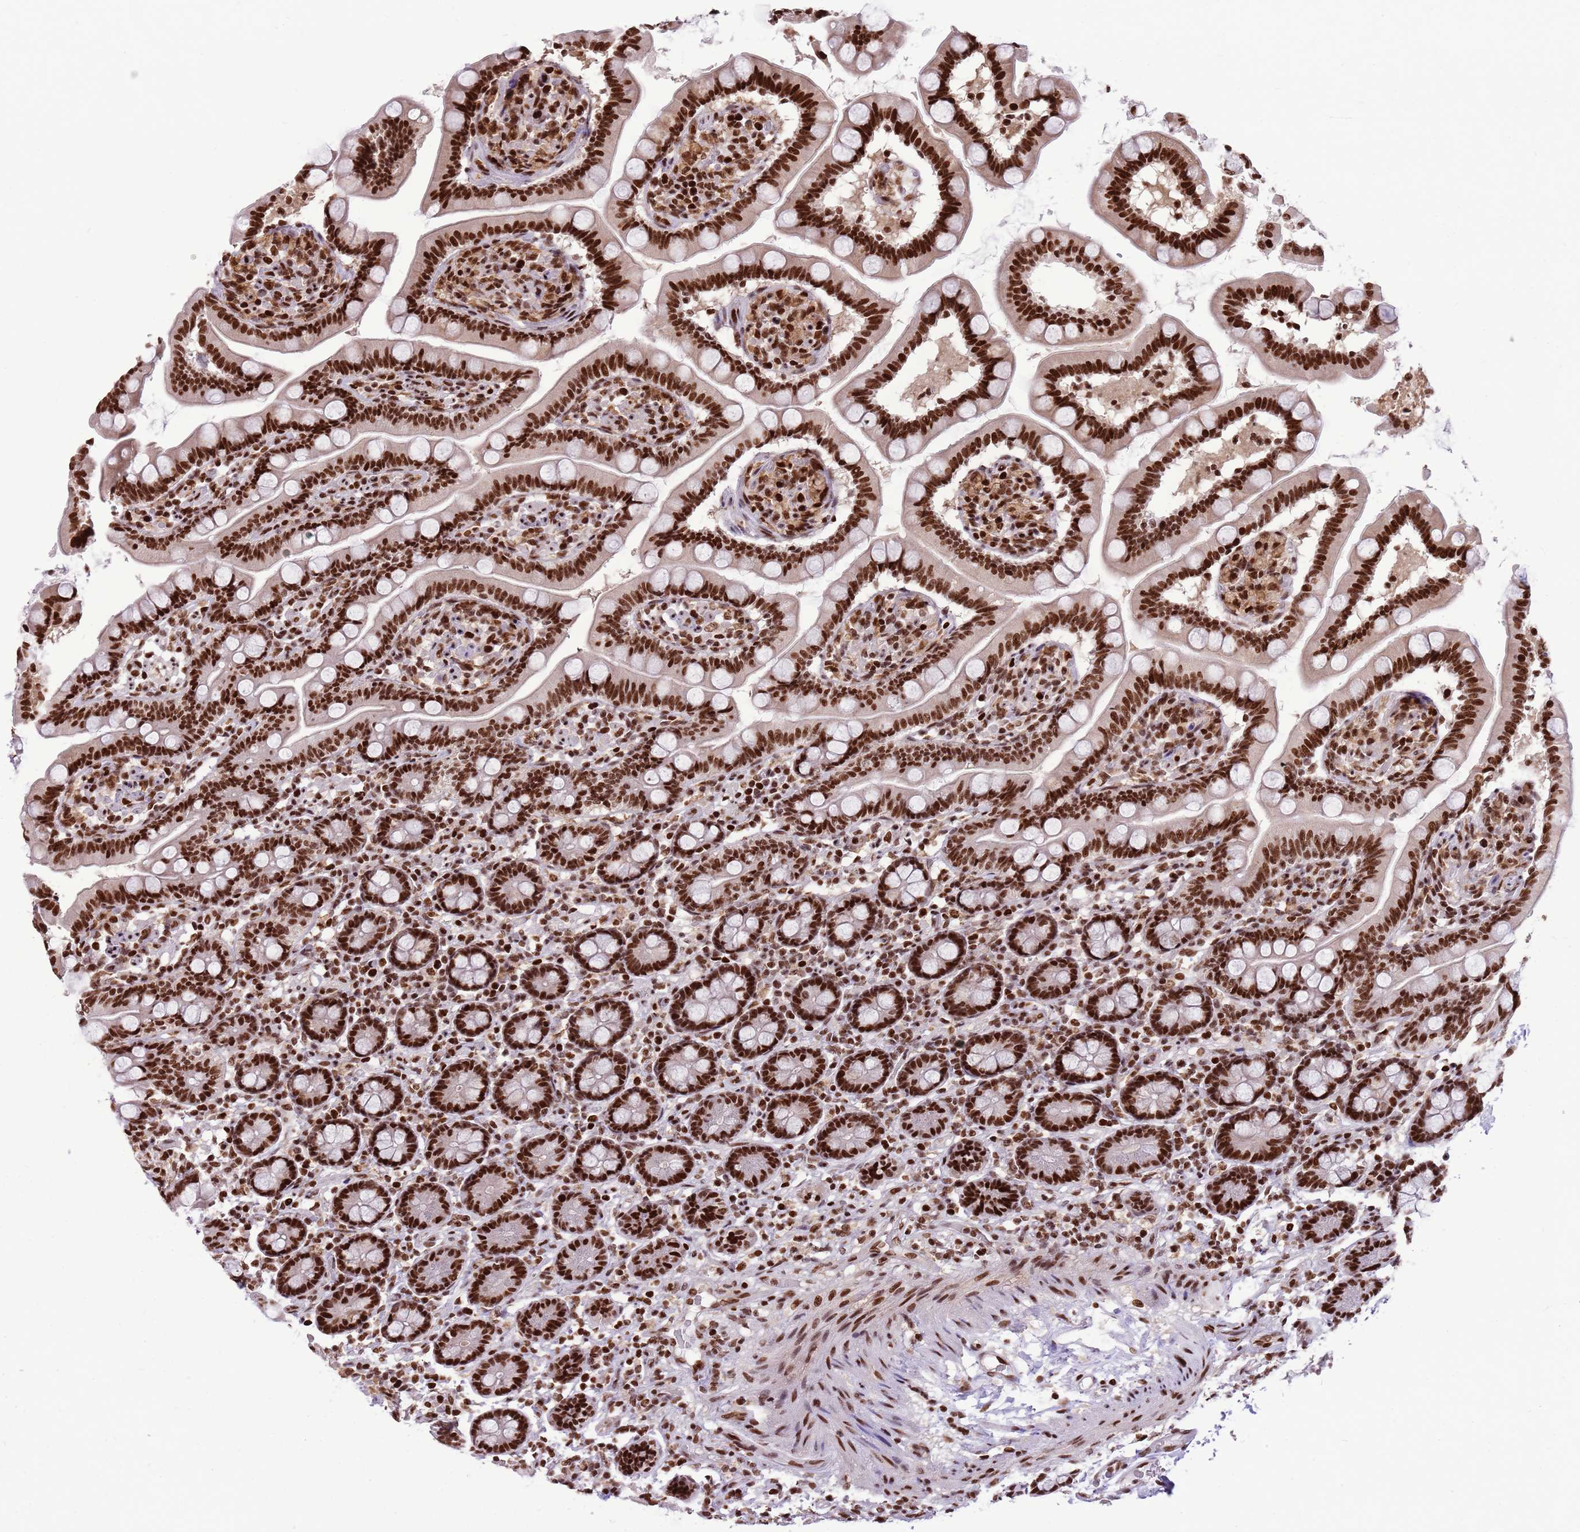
{"staining": {"intensity": "strong", "quantity": ">75%", "location": "nuclear"}, "tissue": "small intestine", "cell_type": "Glandular cells", "image_type": "normal", "snomed": [{"axis": "morphology", "description": "Normal tissue, NOS"}, {"axis": "topography", "description": "Small intestine"}], "caption": "Normal small intestine was stained to show a protein in brown. There is high levels of strong nuclear positivity in approximately >75% of glandular cells. (Brightfield microscopy of DAB IHC at high magnification).", "gene": "WASHC4", "patient": {"sex": "female", "age": 64}}